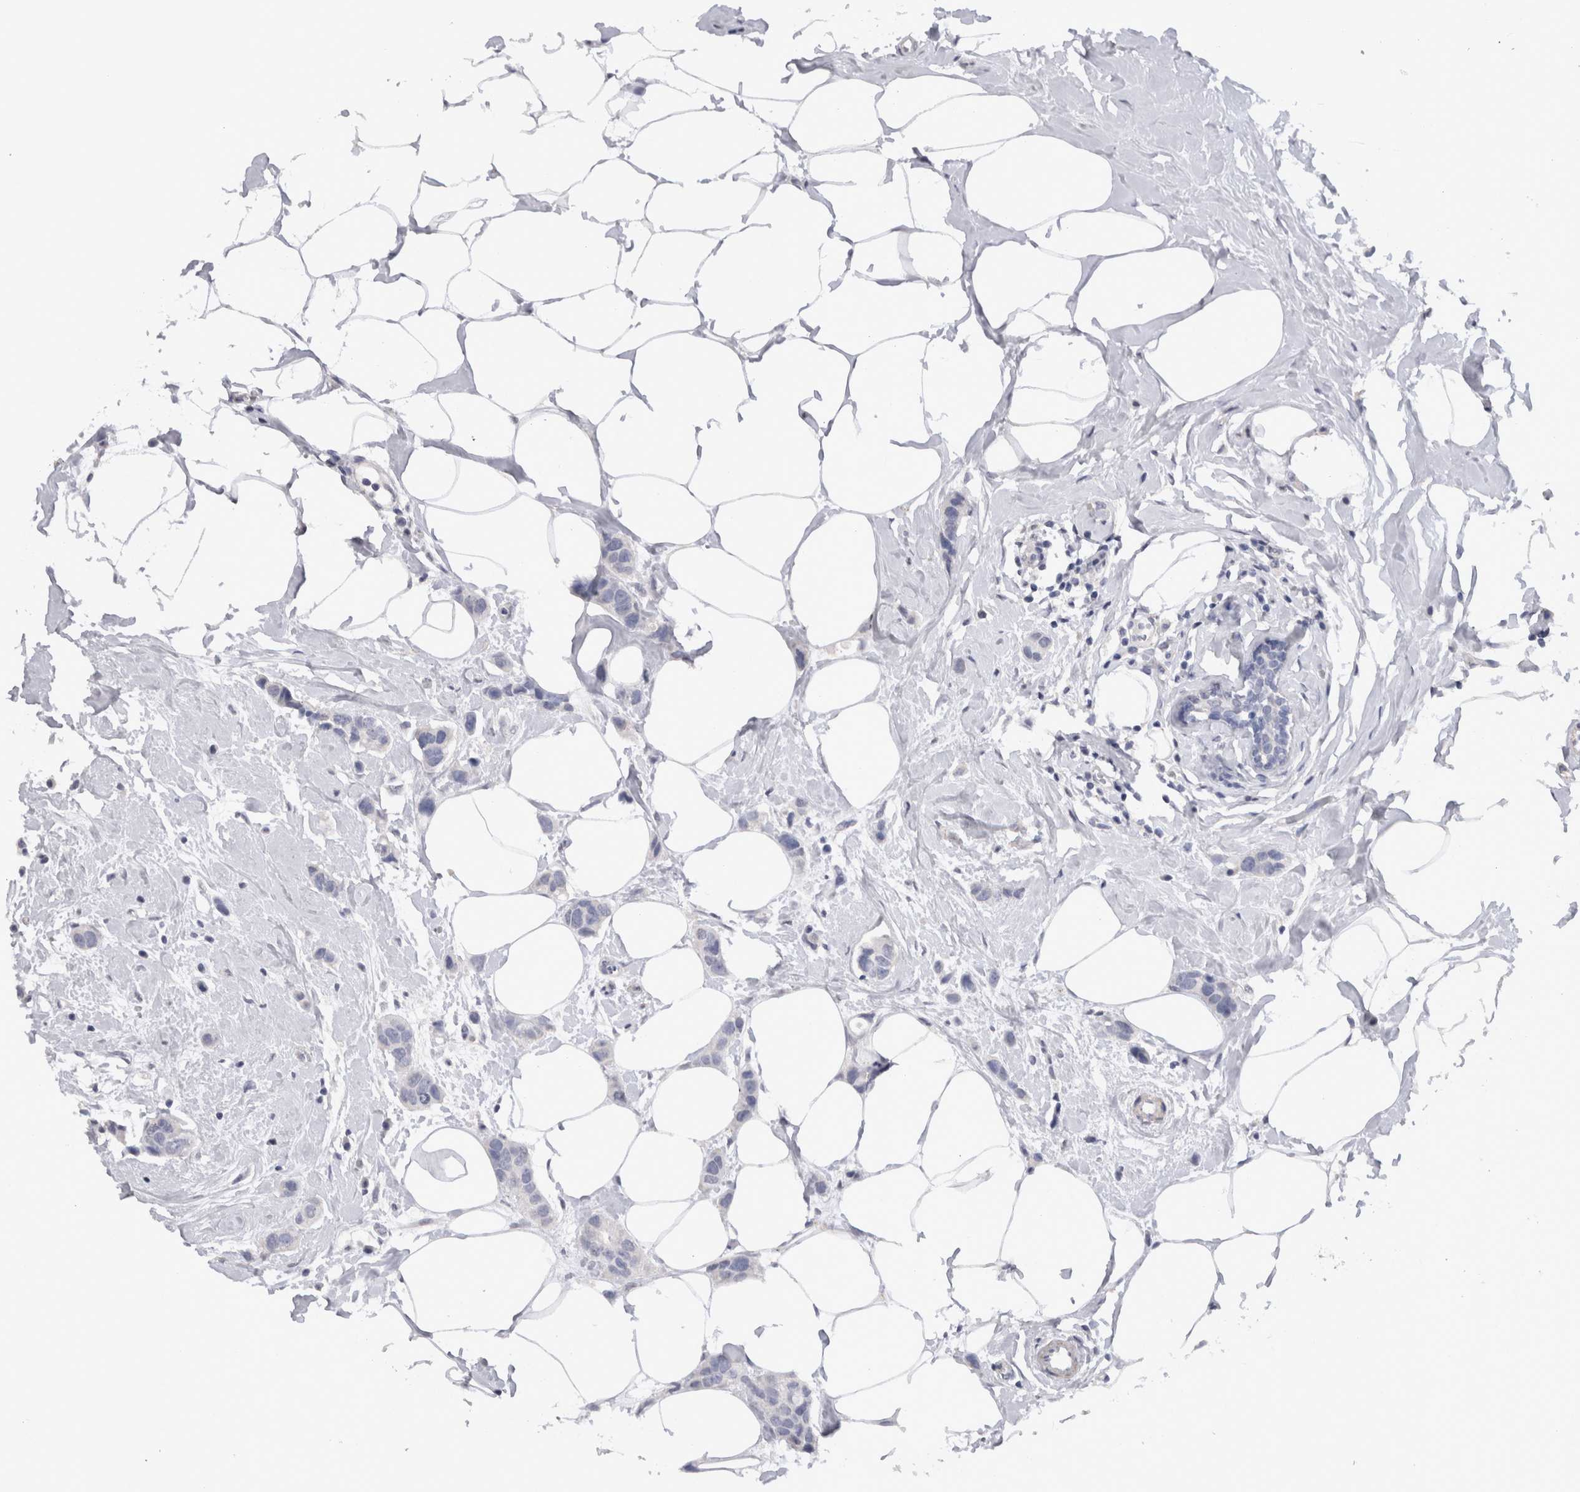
{"staining": {"intensity": "negative", "quantity": "none", "location": "none"}, "tissue": "breast cancer", "cell_type": "Tumor cells", "image_type": "cancer", "snomed": [{"axis": "morphology", "description": "Normal tissue, NOS"}, {"axis": "morphology", "description": "Duct carcinoma"}, {"axis": "topography", "description": "Breast"}], "caption": "This is an immunohistochemistry (IHC) histopathology image of human breast cancer (infiltrating ductal carcinoma). There is no staining in tumor cells.", "gene": "CDH6", "patient": {"sex": "female", "age": 50}}